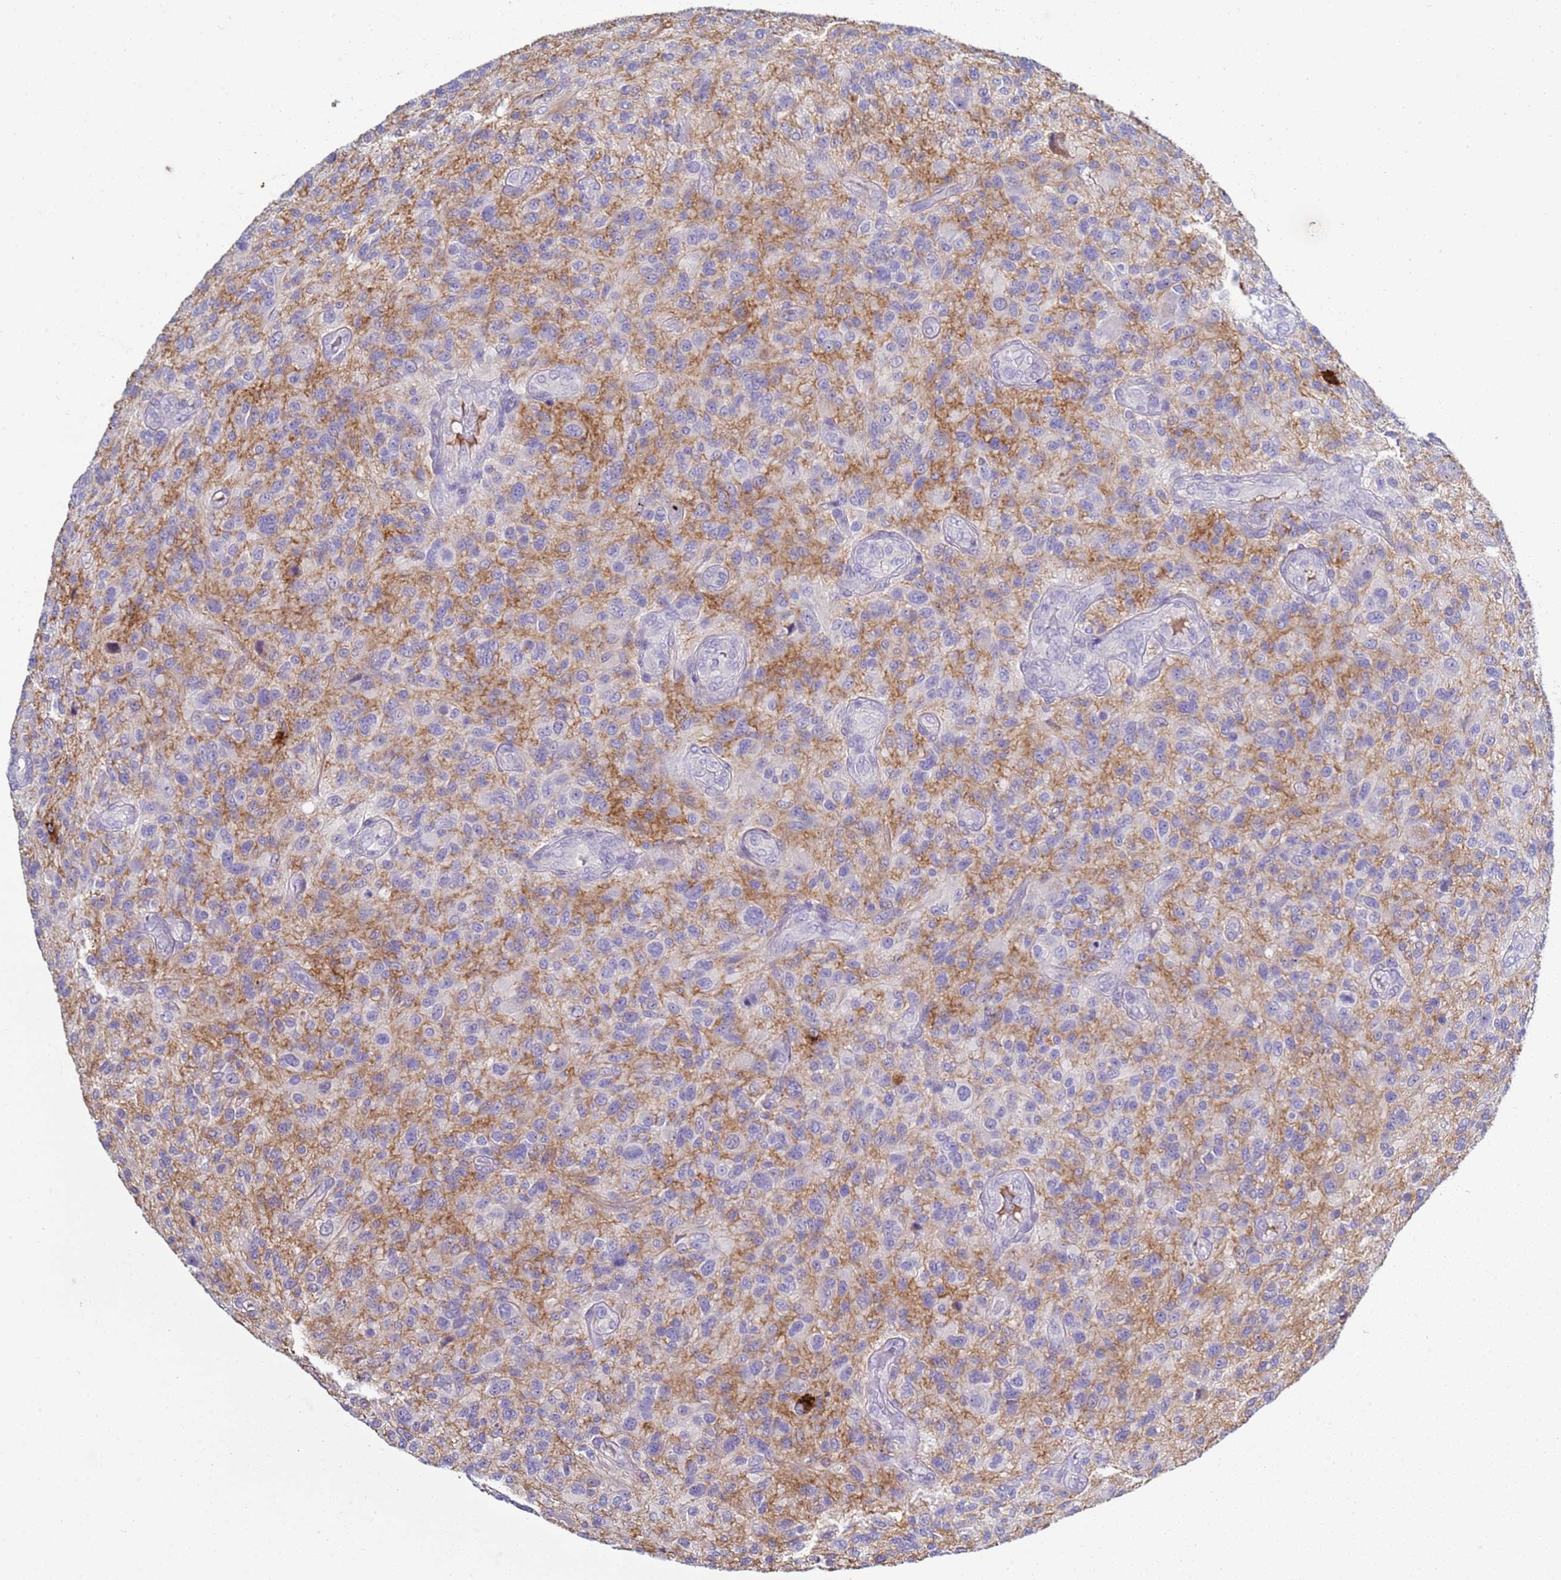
{"staining": {"intensity": "negative", "quantity": "none", "location": "none"}, "tissue": "glioma", "cell_type": "Tumor cells", "image_type": "cancer", "snomed": [{"axis": "morphology", "description": "Glioma, malignant, High grade"}, {"axis": "topography", "description": "Brain"}], "caption": "DAB (3,3'-diaminobenzidine) immunohistochemical staining of human malignant high-grade glioma displays no significant staining in tumor cells.", "gene": "TRIM51", "patient": {"sex": "male", "age": 47}}